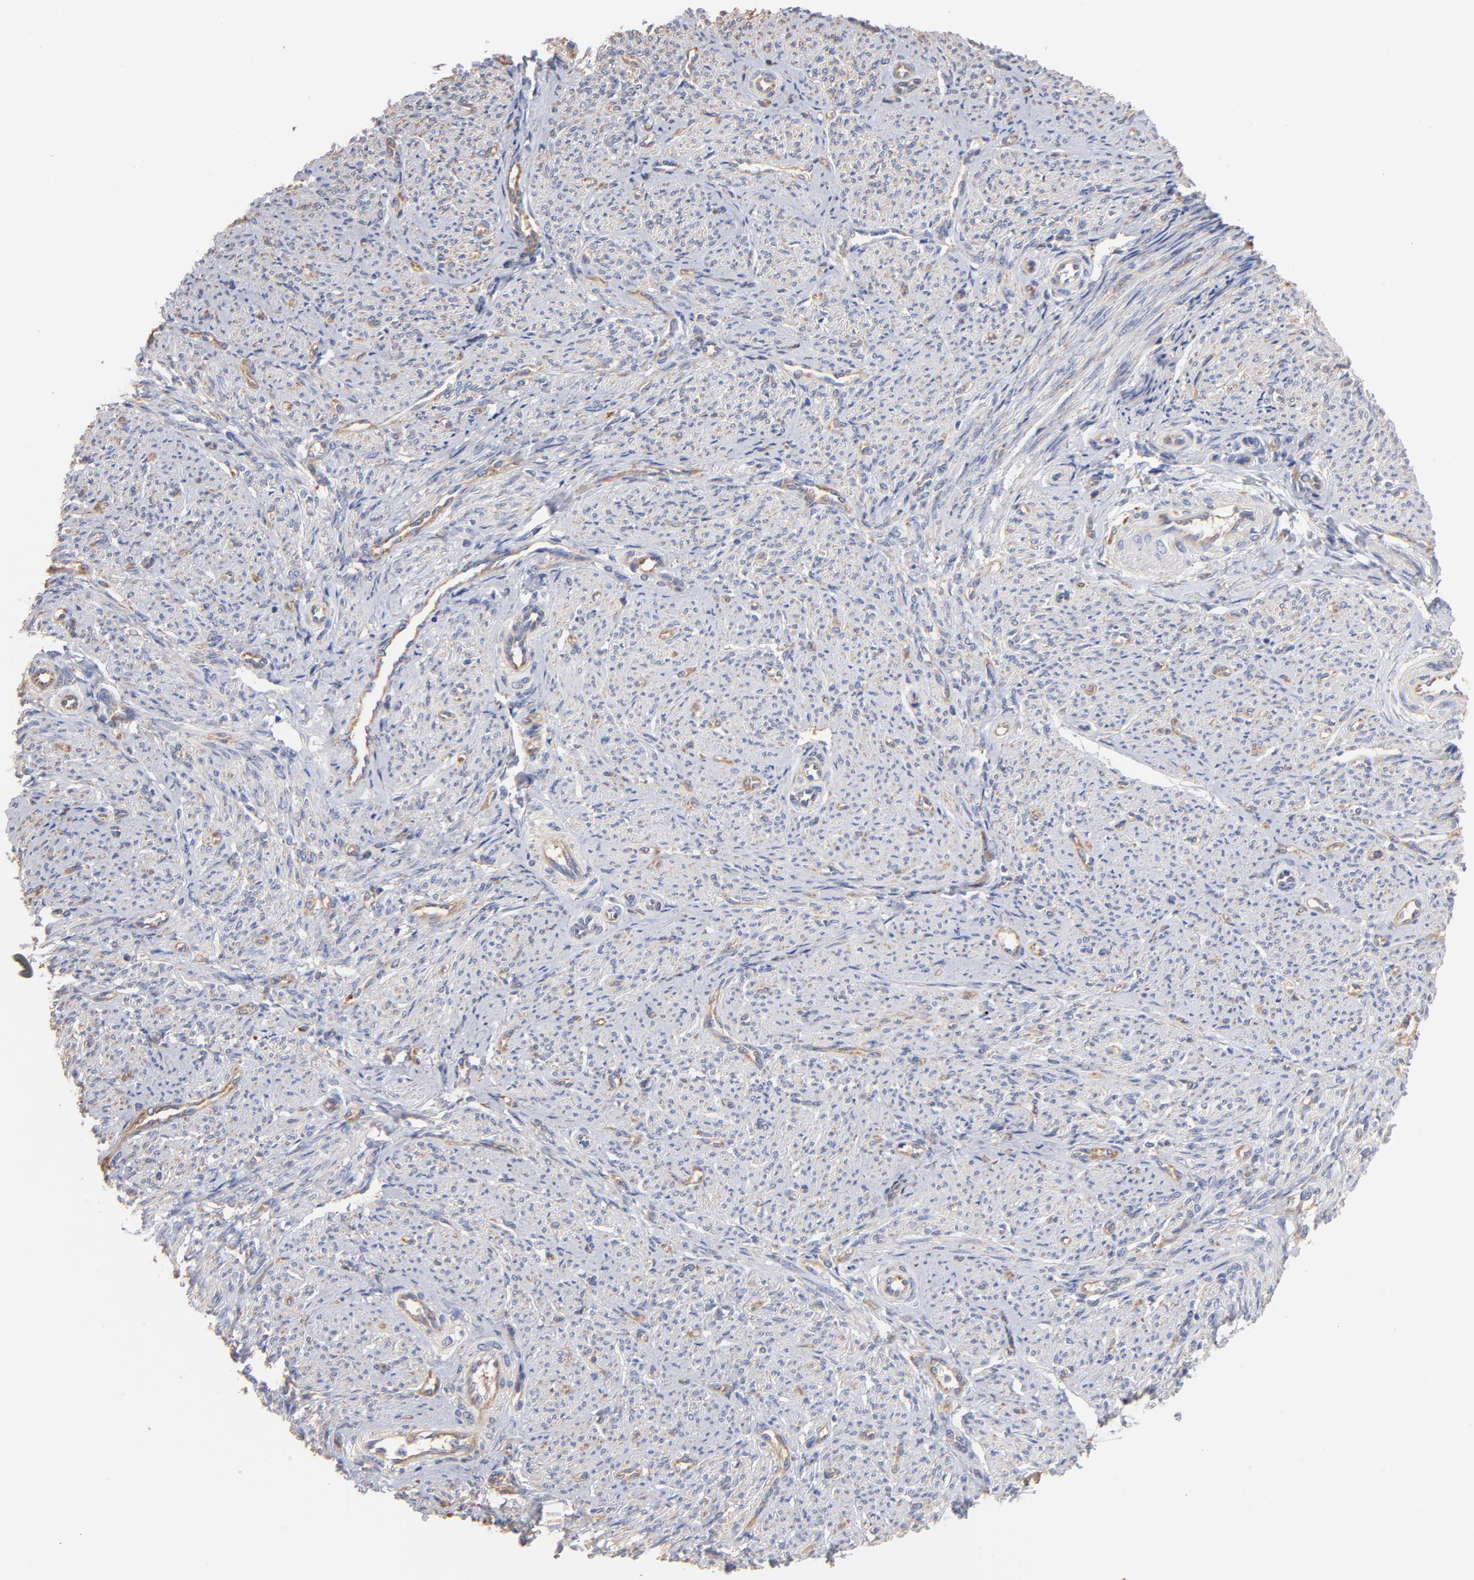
{"staining": {"intensity": "negative", "quantity": "none", "location": "none"}, "tissue": "smooth muscle", "cell_type": "Smooth muscle cells", "image_type": "normal", "snomed": [{"axis": "morphology", "description": "Normal tissue, NOS"}, {"axis": "topography", "description": "Smooth muscle"}], "caption": "This is a photomicrograph of immunohistochemistry (IHC) staining of normal smooth muscle, which shows no positivity in smooth muscle cells.", "gene": "RPL9", "patient": {"sex": "female", "age": 65}}